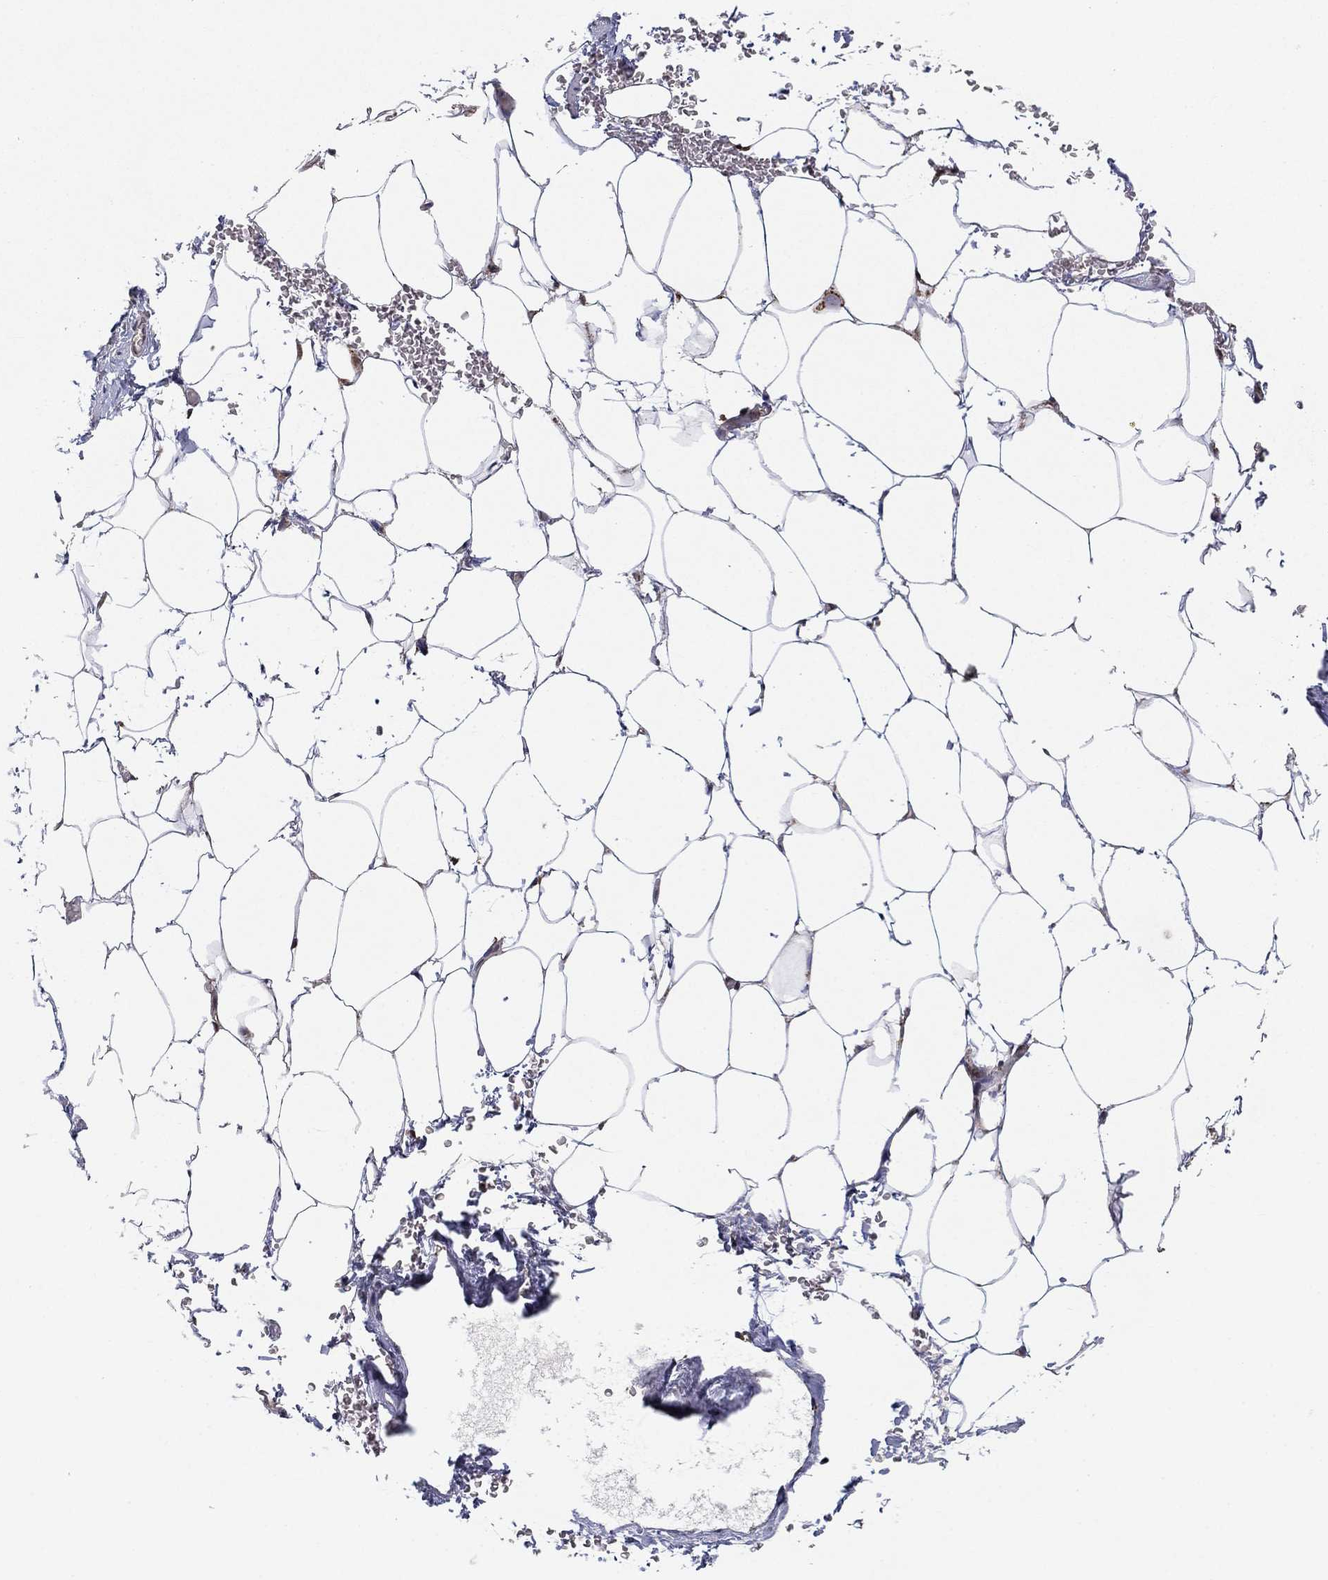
{"staining": {"intensity": "negative", "quantity": "none", "location": "none"}, "tissue": "adipose tissue", "cell_type": "Adipocytes", "image_type": "normal", "snomed": [{"axis": "morphology", "description": "Normal tissue, NOS"}, {"axis": "topography", "description": "Soft tissue"}, {"axis": "topography", "description": "Adipose tissue"}, {"axis": "topography", "description": "Vascular tissue"}, {"axis": "topography", "description": "Peripheral nerve tissue"}], "caption": "The immunohistochemistry (IHC) histopathology image has no significant expression in adipocytes of adipose tissue.", "gene": "ZNF395", "patient": {"sex": "male", "age": 68}}